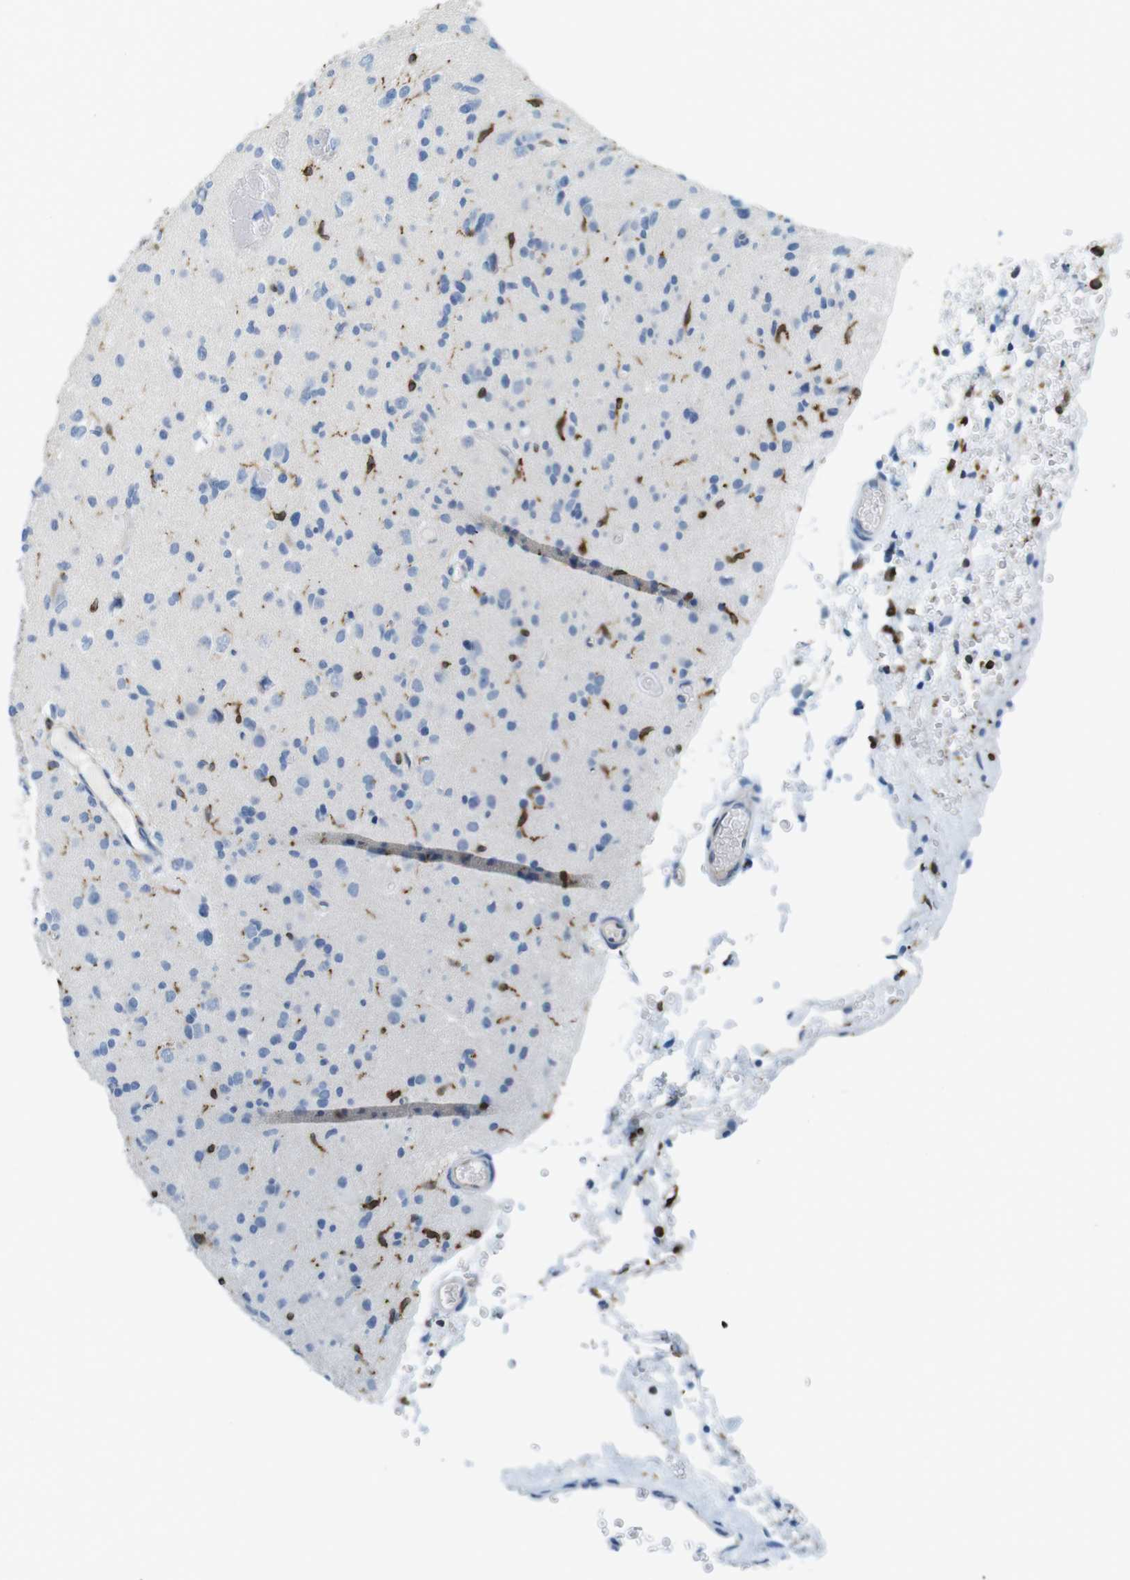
{"staining": {"intensity": "negative", "quantity": "none", "location": "none"}, "tissue": "glioma", "cell_type": "Tumor cells", "image_type": "cancer", "snomed": [{"axis": "morphology", "description": "Glioma, malignant, Low grade"}, {"axis": "topography", "description": "Brain"}], "caption": "This is a histopathology image of IHC staining of glioma, which shows no positivity in tumor cells.", "gene": "CIITA", "patient": {"sex": "female", "age": 22}}